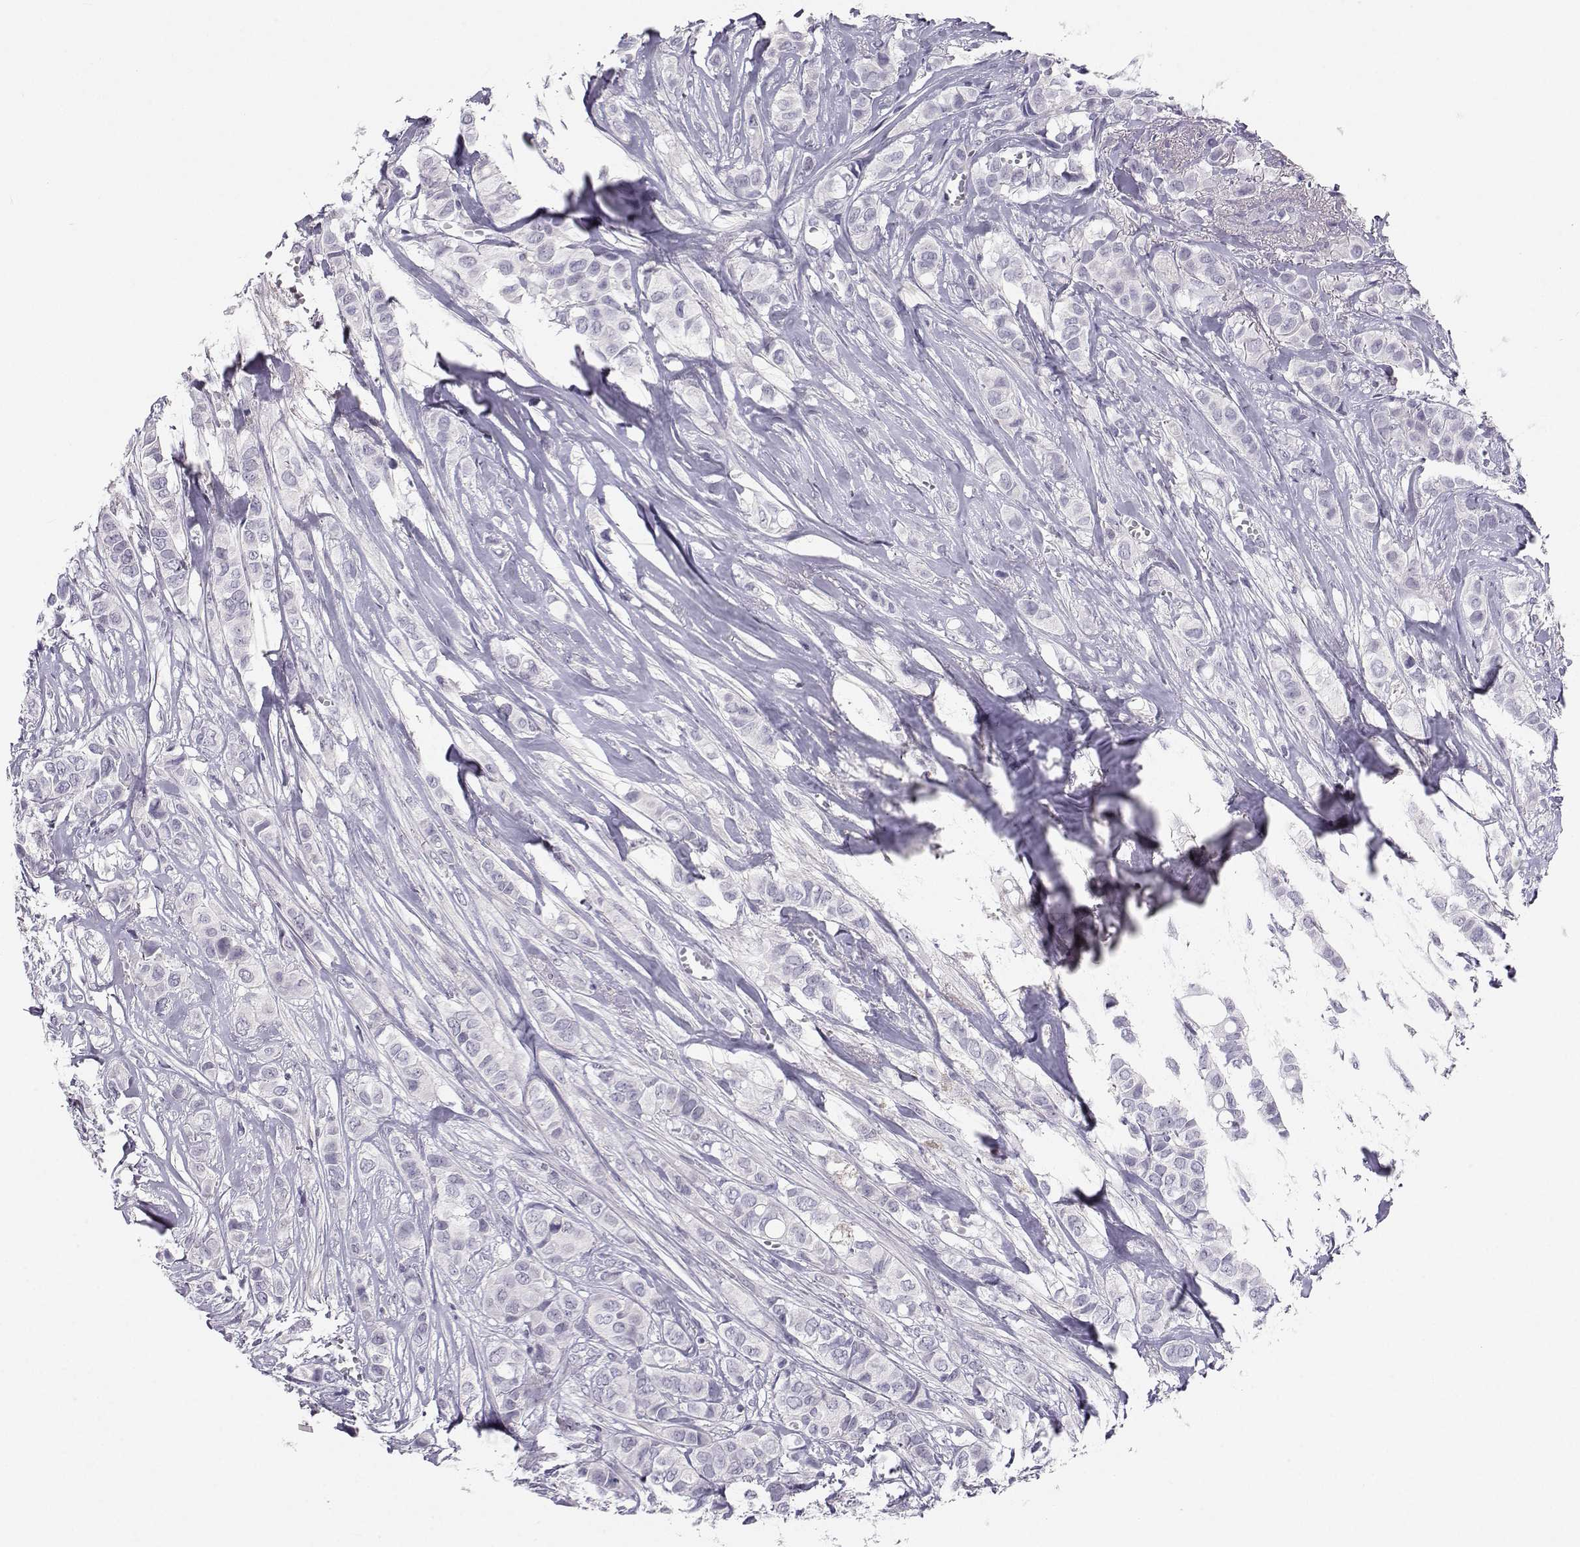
{"staining": {"intensity": "negative", "quantity": "none", "location": "none"}, "tissue": "breast cancer", "cell_type": "Tumor cells", "image_type": "cancer", "snomed": [{"axis": "morphology", "description": "Duct carcinoma"}, {"axis": "topography", "description": "Breast"}], "caption": "IHC of breast cancer reveals no positivity in tumor cells. (Immunohistochemistry (ihc), brightfield microscopy, high magnification).", "gene": "MROH7", "patient": {"sex": "female", "age": 85}}